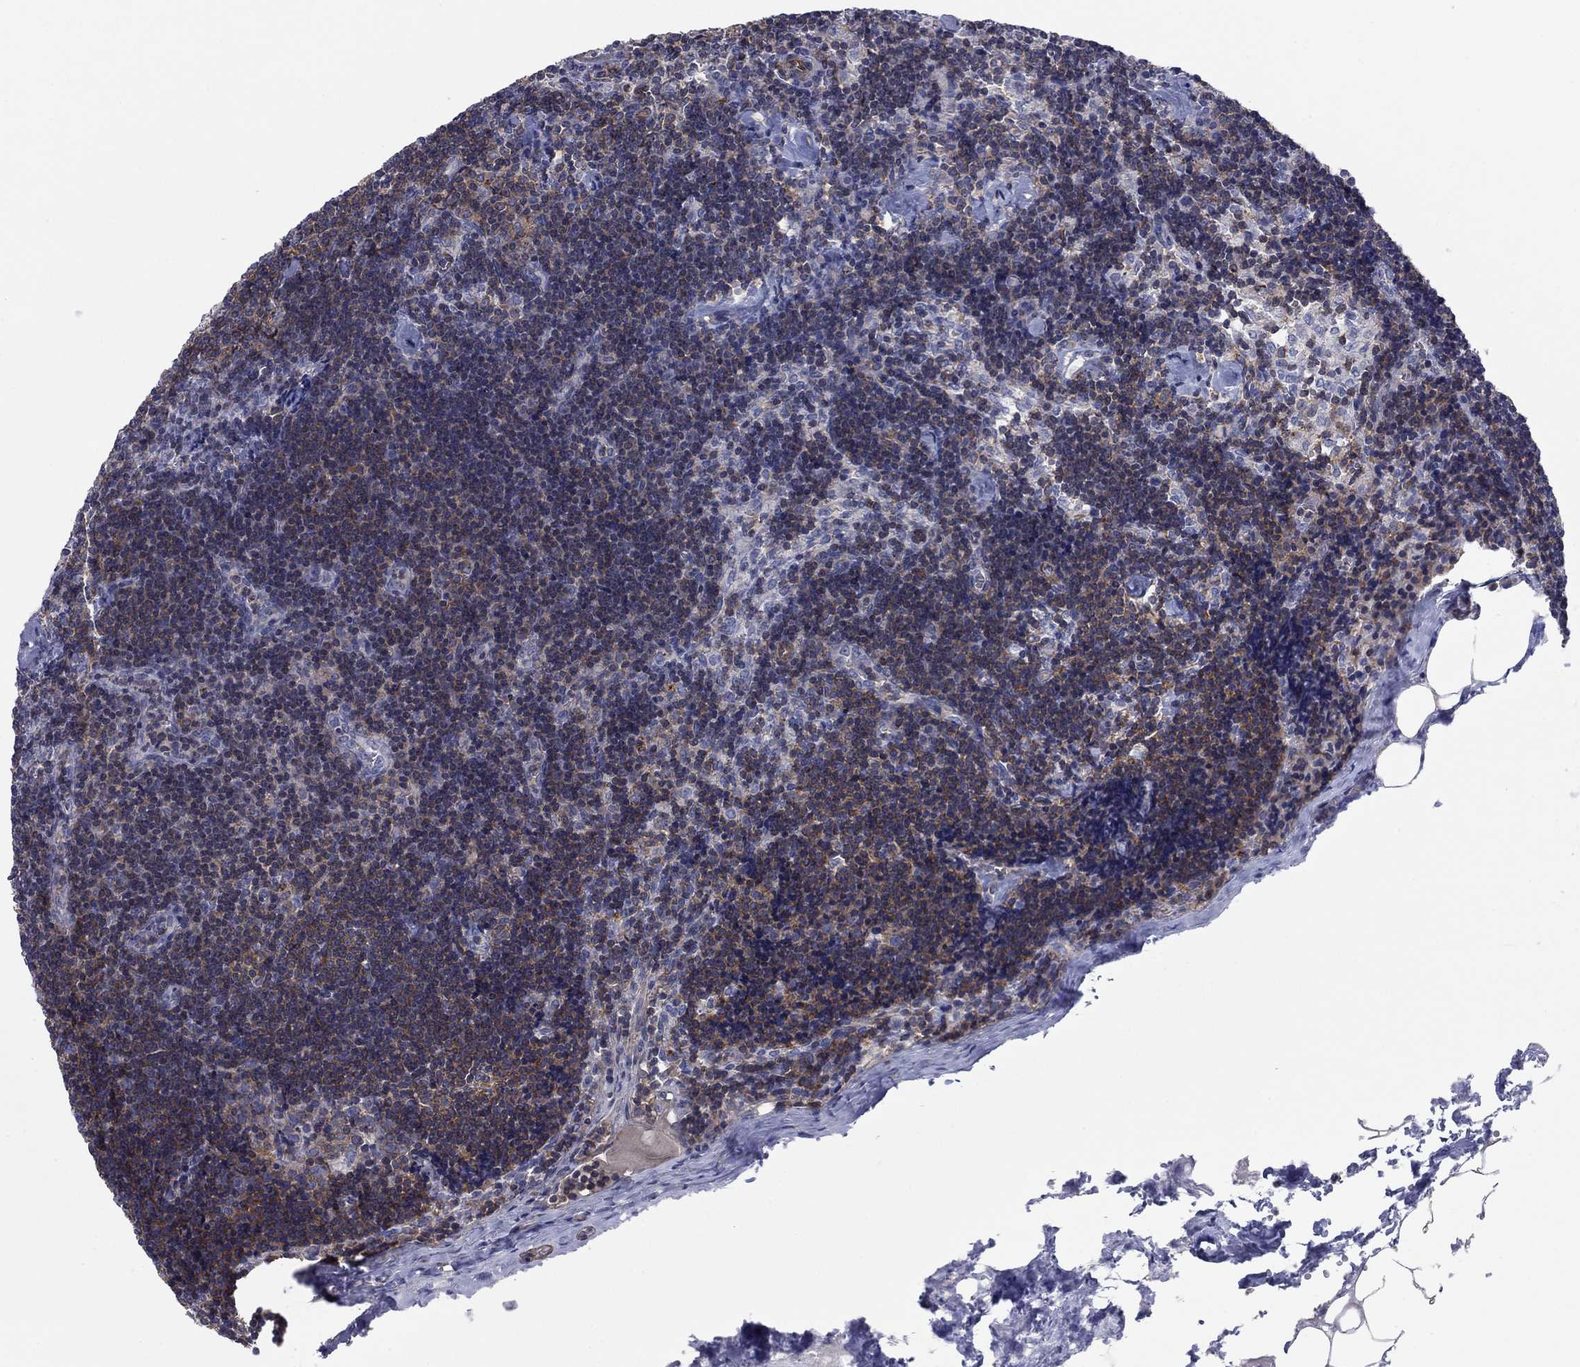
{"staining": {"intensity": "moderate", "quantity": "25%-75%", "location": "cytoplasmic/membranous"}, "tissue": "lymph node", "cell_type": "Non-germinal center cells", "image_type": "normal", "snomed": [{"axis": "morphology", "description": "Normal tissue, NOS"}, {"axis": "topography", "description": "Lymph node"}], "caption": "This is an image of IHC staining of normal lymph node, which shows moderate positivity in the cytoplasmic/membranous of non-germinal center cells.", "gene": "PSD4", "patient": {"sex": "female", "age": 51}}